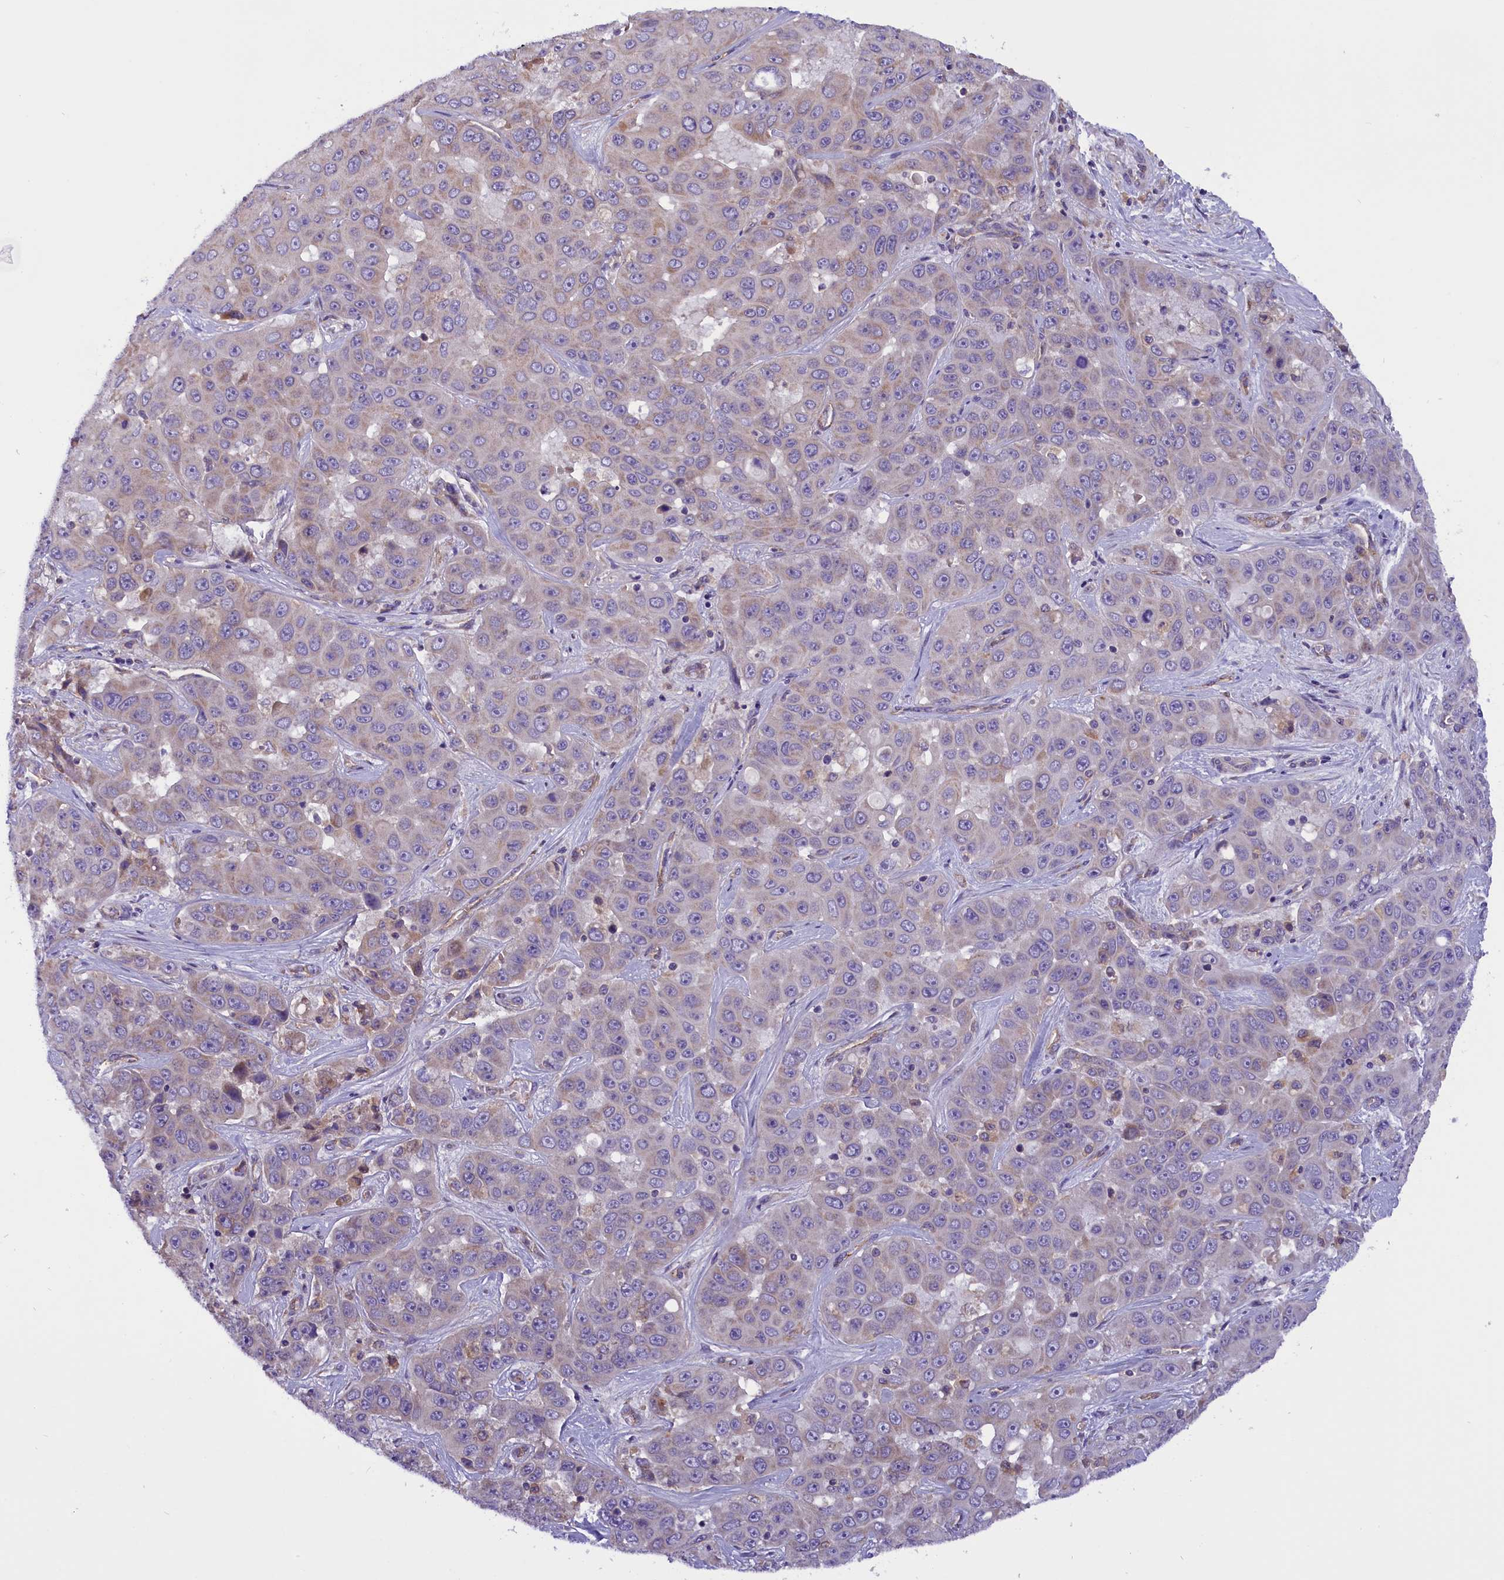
{"staining": {"intensity": "negative", "quantity": "none", "location": "none"}, "tissue": "liver cancer", "cell_type": "Tumor cells", "image_type": "cancer", "snomed": [{"axis": "morphology", "description": "Cholangiocarcinoma"}, {"axis": "topography", "description": "Liver"}], "caption": "The photomicrograph shows no significant positivity in tumor cells of liver cancer (cholangiocarcinoma).", "gene": "DNAJB9", "patient": {"sex": "female", "age": 52}}